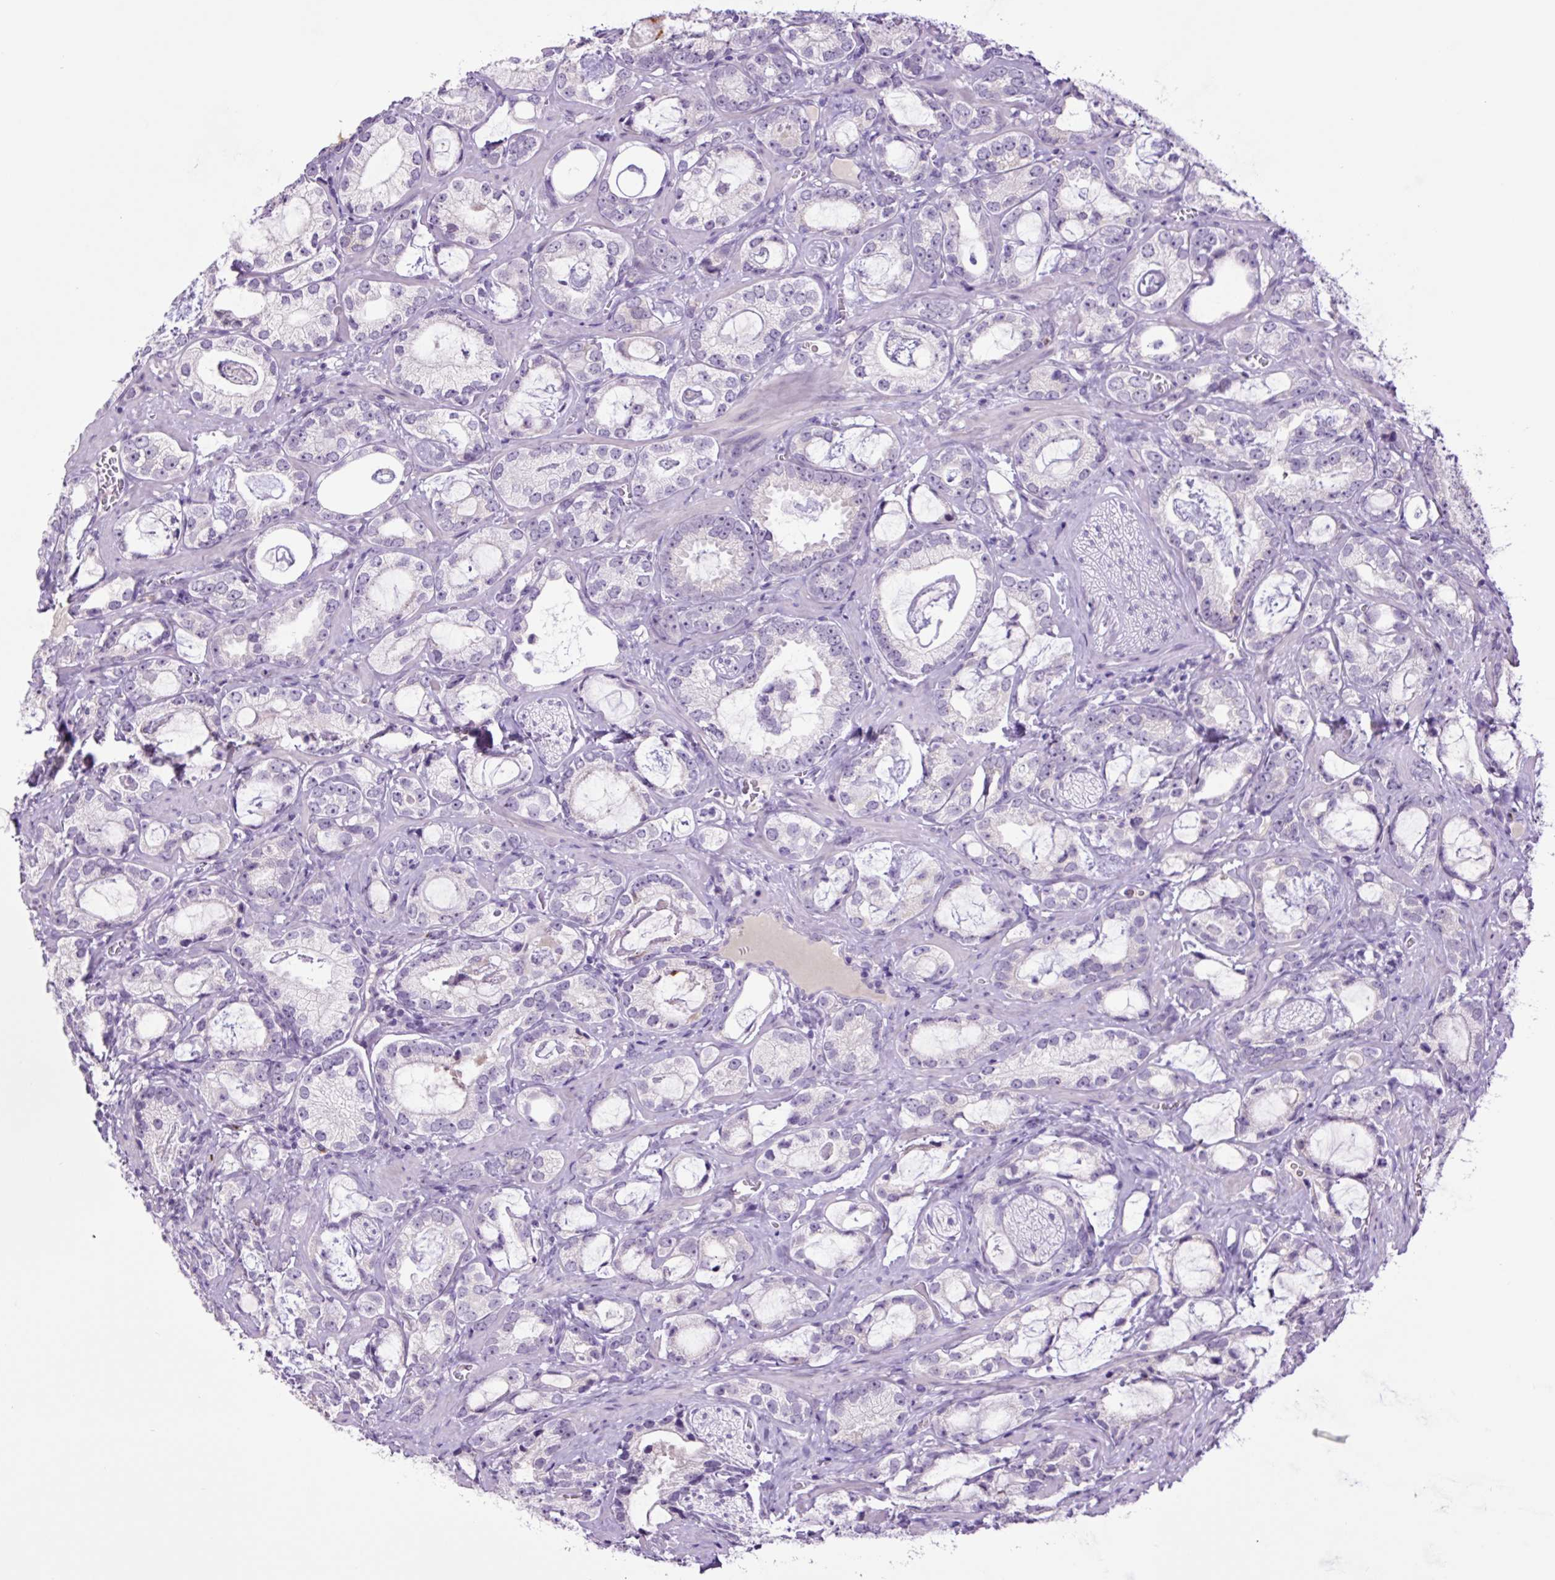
{"staining": {"intensity": "negative", "quantity": "none", "location": "none"}, "tissue": "prostate cancer", "cell_type": "Tumor cells", "image_type": "cancer", "snomed": [{"axis": "morphology", "description": "Adenocarcinoma, Medium grade"}, {"axis": "topography", "description": "Prostate"}], "caption": "Protein analysis of prostate adenocarcinoma (medium-grade) reveals no significant positivity in tumor cells. The staining was performed using DAB to visualize the protein expression in brown, while the nuclei were stained in blue with hematoxylin (Magnification: 20x).", "gene": "MFSD3", "patient": {"sex": "male", "age": 57}}